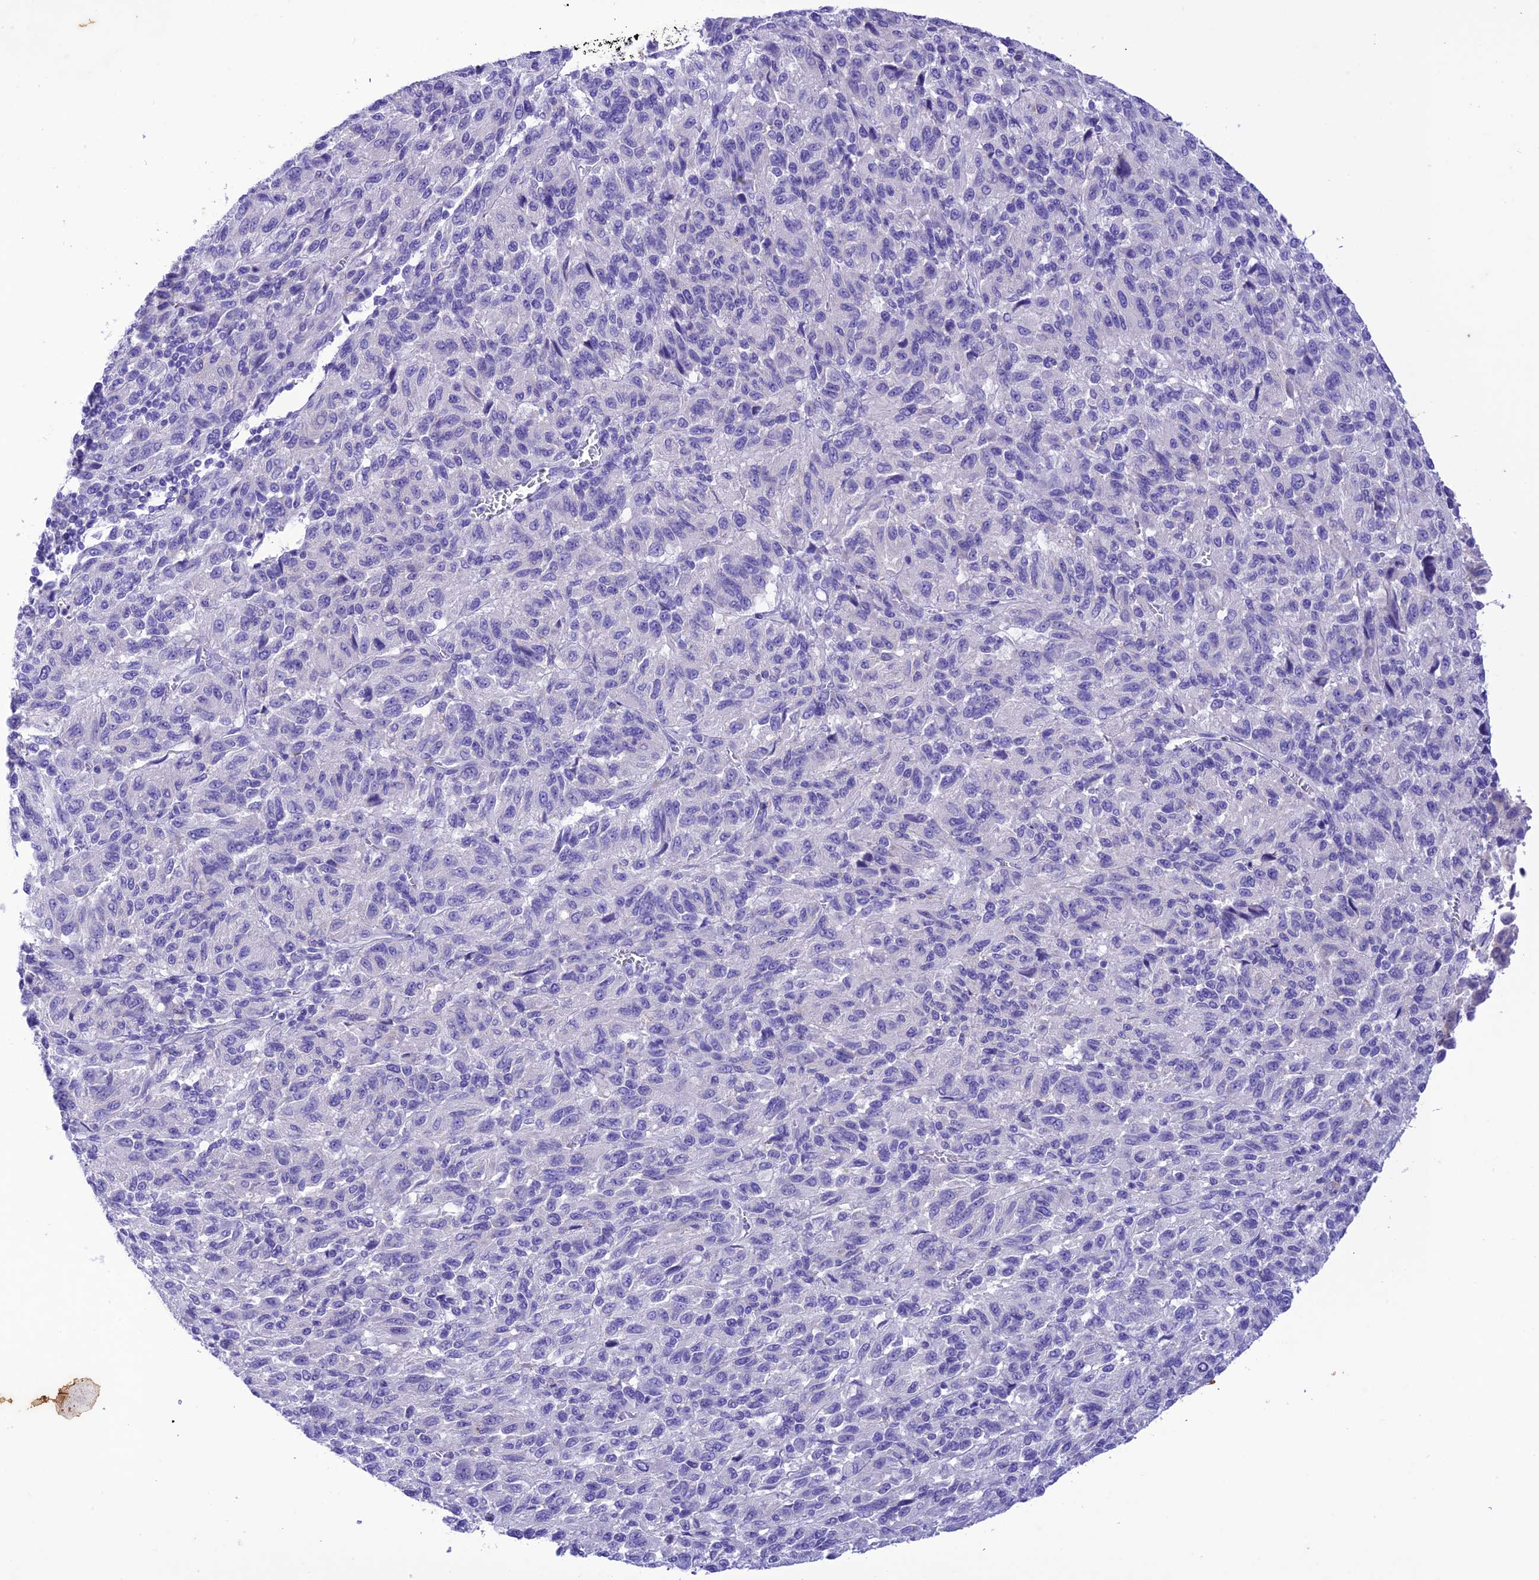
{"staining": {"intensity": "negative", "quantity": "none", "location": "none"}, "tissue": "melanoma", "cell_type": "Tumor cells", "image_type": "cancer", "snomed": [{"axis": "morphology", "description": "Malignant melanoma, Metastatic site"}, {"axis": "topography", "description": "Lung"}], "caption": "Image shows no significant protein staining in tumor cells of malignant melanoma (metastatic site). Brightfield microscopy of immunohistochemistry stained with DAB (3,3'-diaminobenzidine) (brown) and hematoxylin (blue), captured at high magnification.", "gene": "VPS52", "patient": {"sex": "male", "age": 64}}